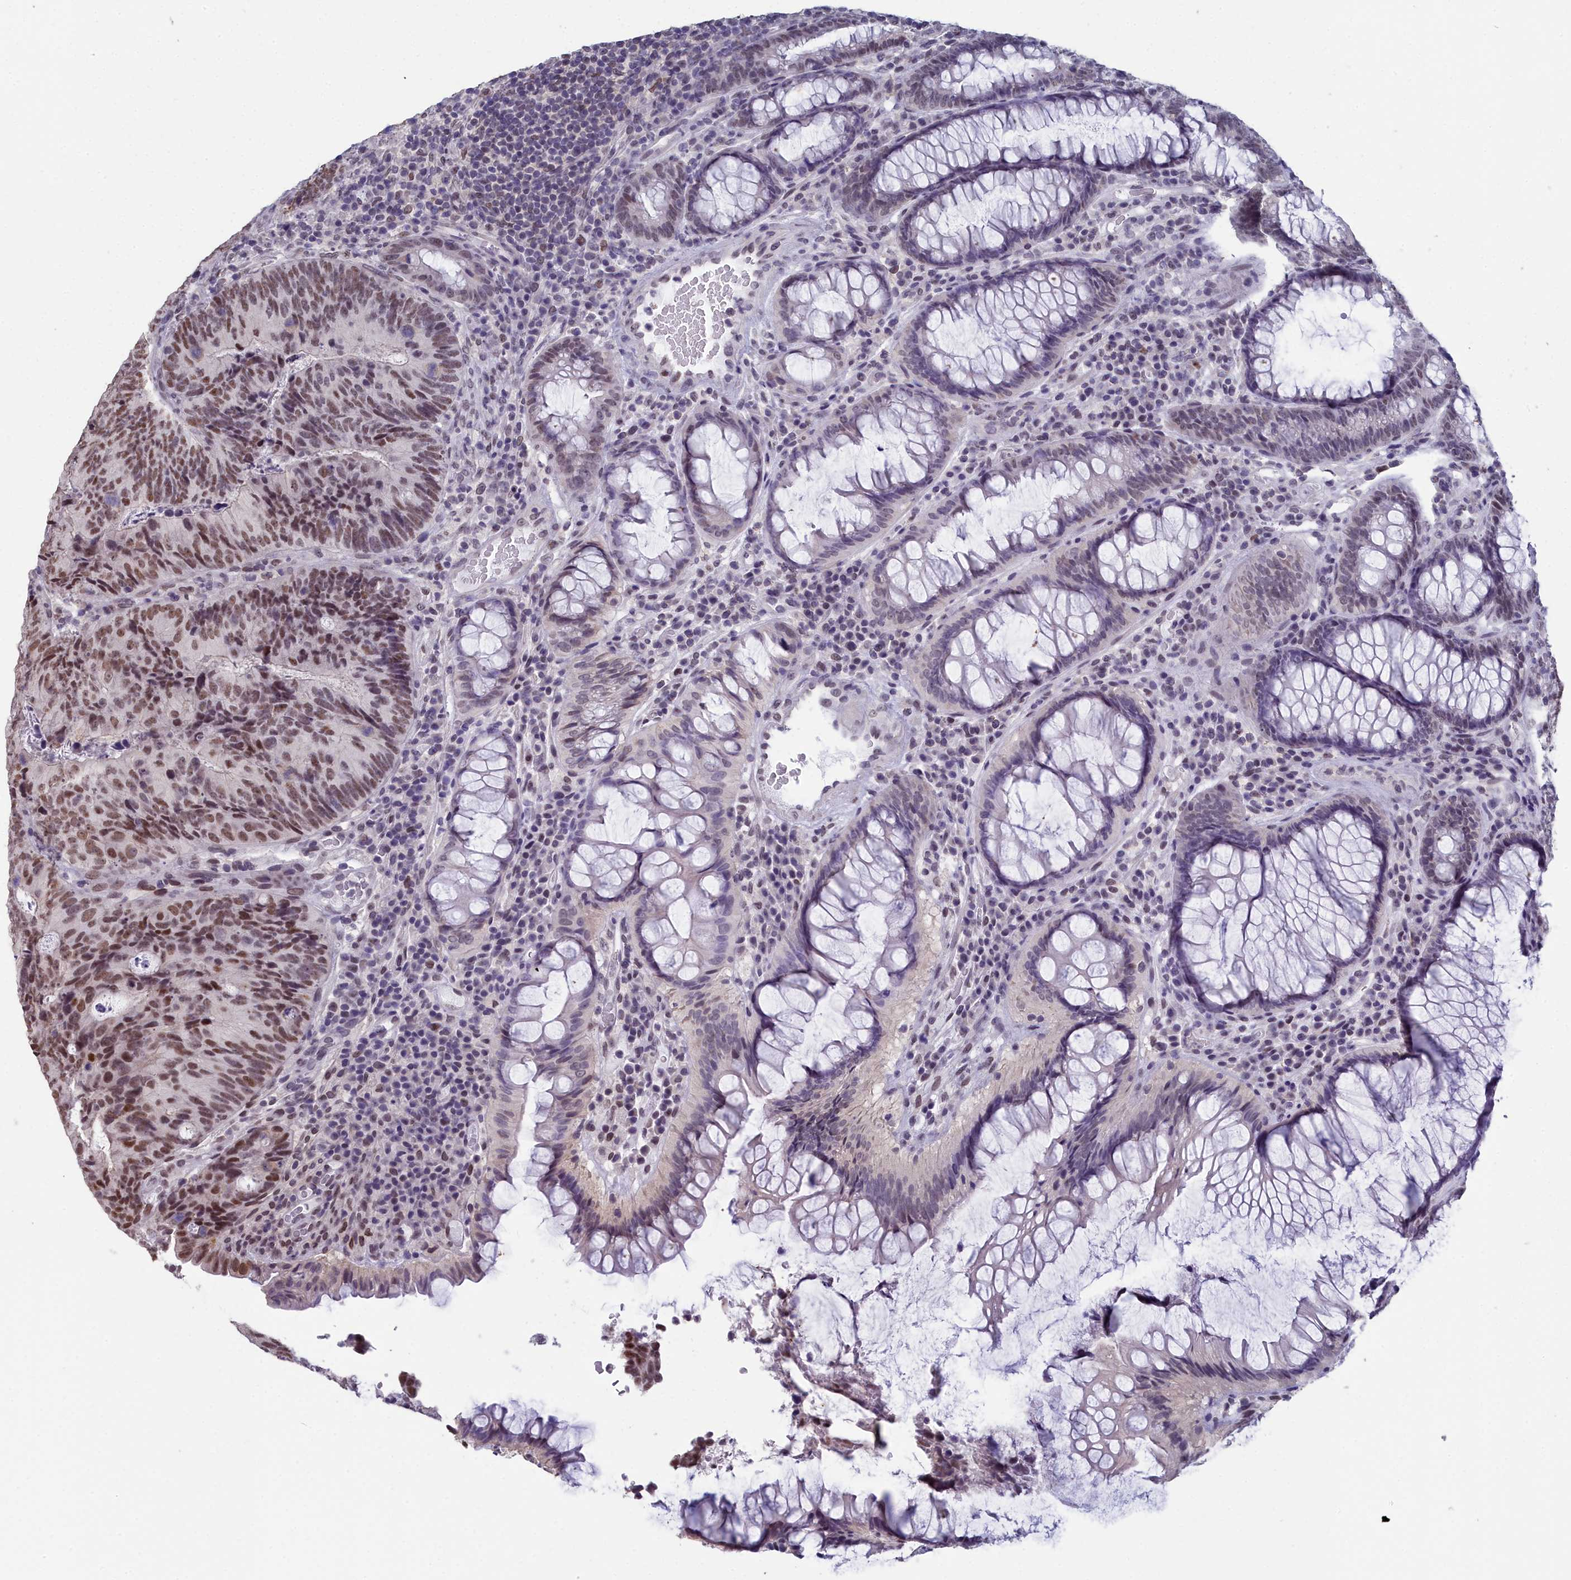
{"staining": {"intensity": "moderate", "quantity": ">75%", "location": "nuclear"}, "tissue": "colorectal cancer", "cell_type": "Tumor cells", "image_type": "cancer", "snomed": [{"axis": "morphology", "description": "Adenocarcinoma, NOS"}, {"axis": "topography", "description": "Colon"}], "caption": "Protein staining of colorectal cancer tissue exhibits moderate nuclear staining in approximately >75% of tumor cells.", "gene": "CCDC97", "patient": {"sex": "female", "age": 67}}